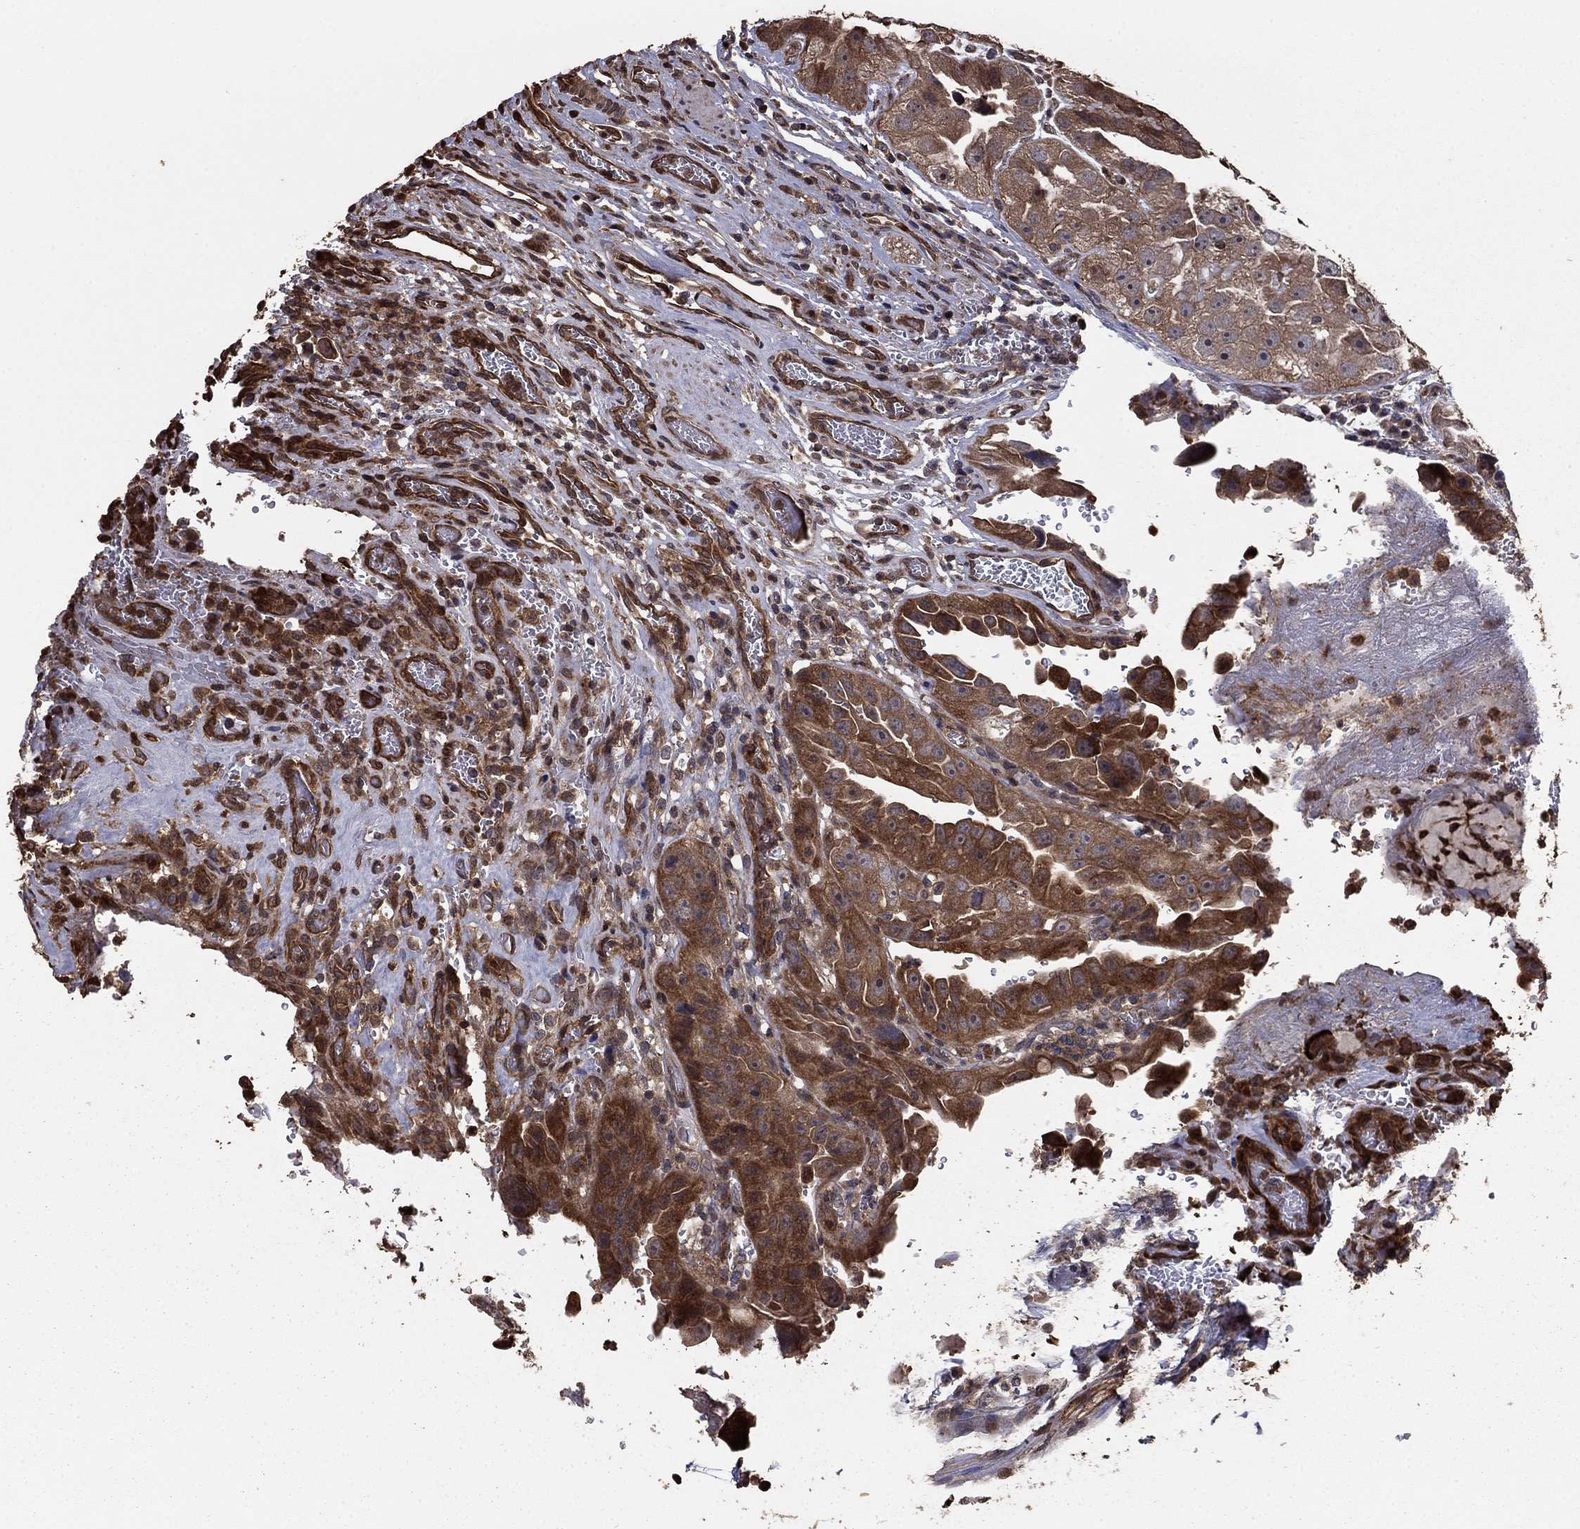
{"staining": {"intensity": "moderate", "quantity": "25%-75%", "location": "cytoplasmic/membranous"}, "tissue": "urothelial cancer", "cell_type": "Tumor cells", "image_type": "cancer", "snomed": [{"axis": "morphology", "description": "Urothelial carcinoma, High grade"}, {"axis": "topography", "description": "Urinary bladder"}], "caption": "Urothelial carcinoma (high-grade) stained for a protein (brown) reveals moderate cytoplasmic/membranous positive positivity in approximately 25%-75% of tumor cells.", "gene": "GYG1", "patient": {"sex": "female", "age": 41}}